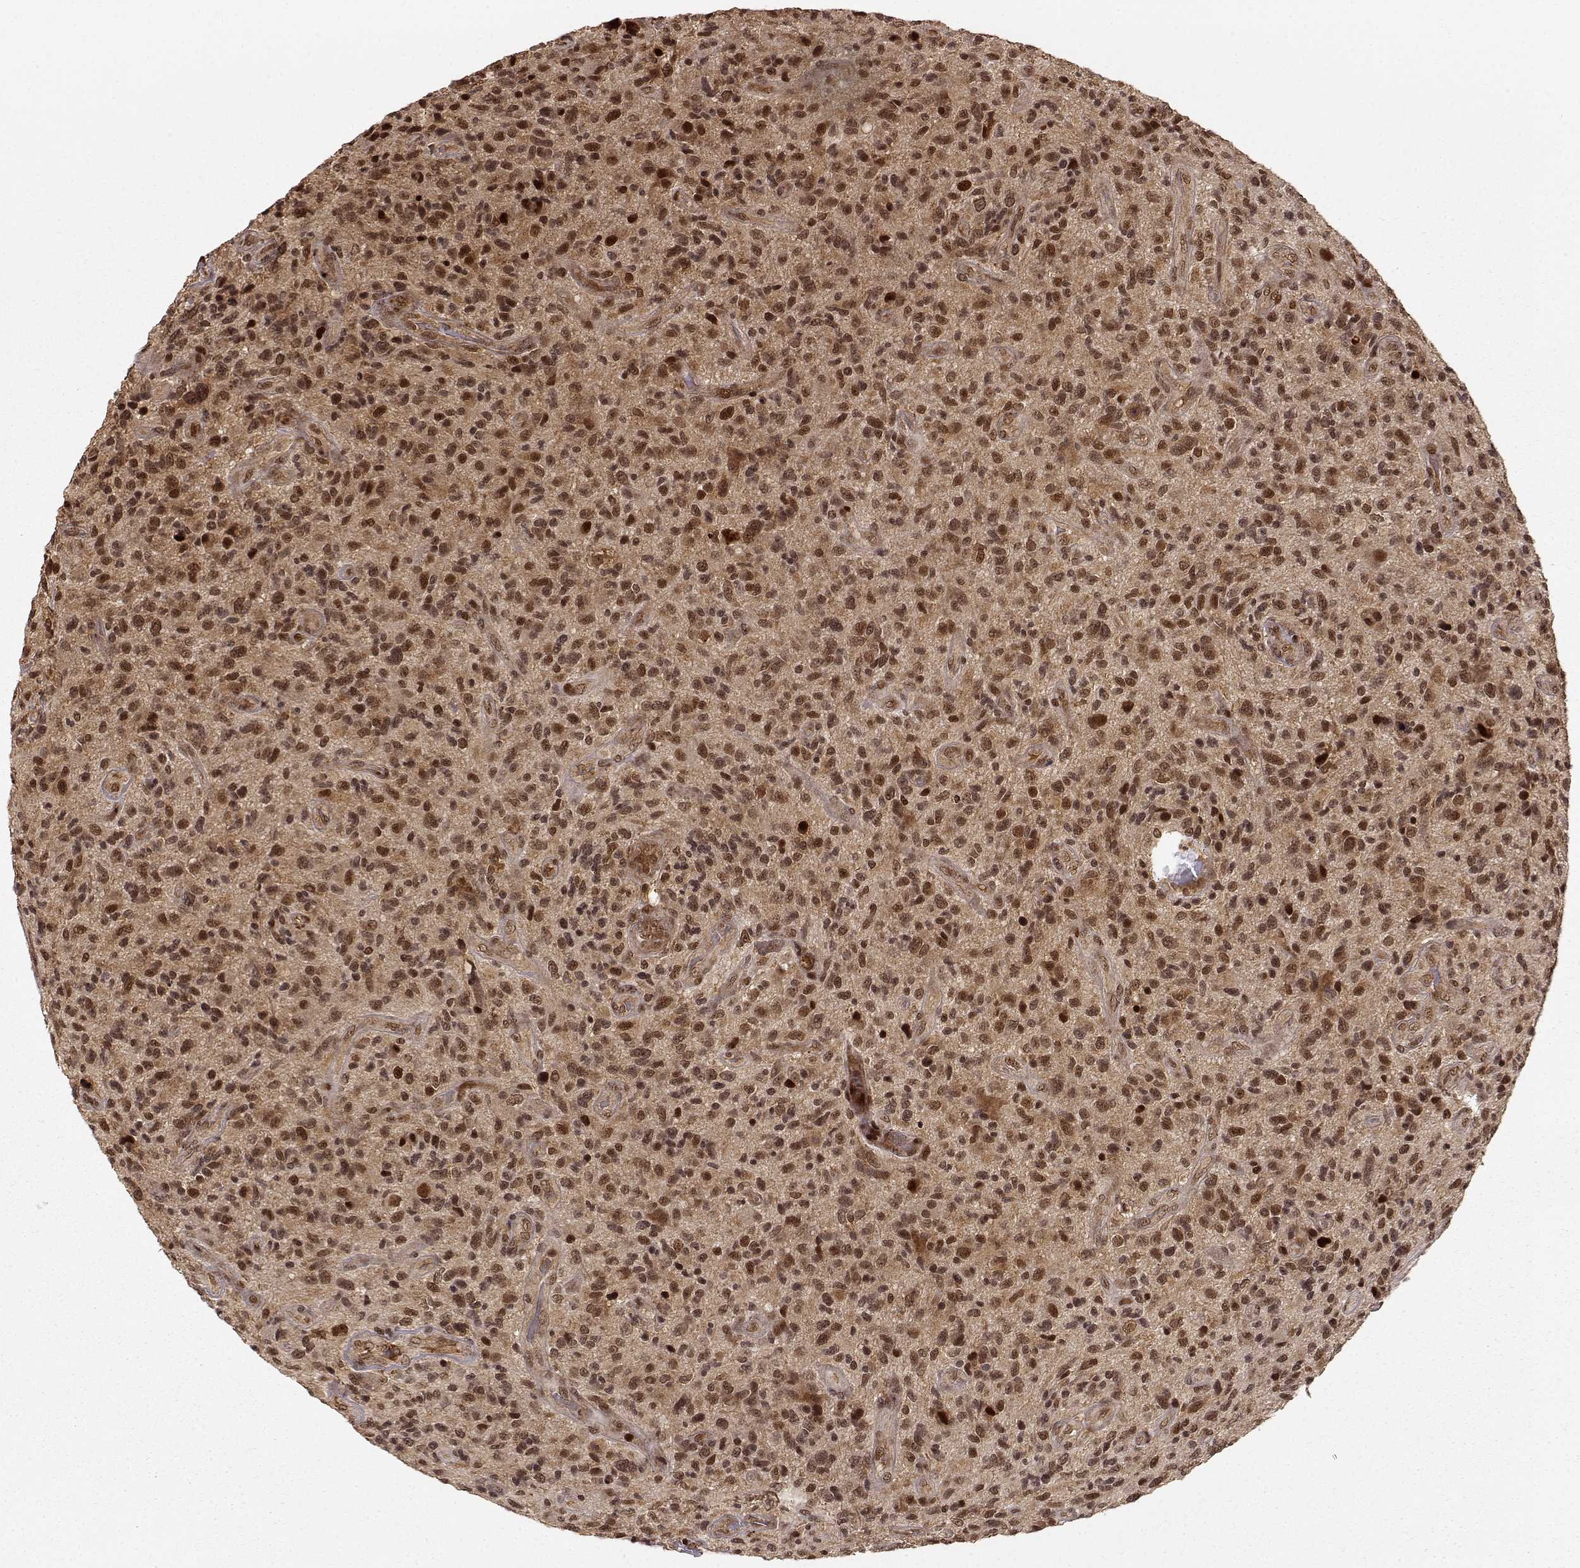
{"staining": {"intensity": "strong", "quantity": ">75%", "location": "cytoplasmic/membranous,nuclear"}, "tissue": "glioma", "cell_type": "Tumor cells", "image_type": "cancer", "snomed": [{"axis": "morphology", "description": "Glioma, malignant, High grade"}, {"axis": "topography", "description": "Brain"}], "caption": "Immunohistochemical staining of glioma demonstrates high levels of strong cytoplasmic/membranous and nuclear staining in about >75% of tumor cells. (brown staining indicates protein expression, while blue staining denotes nuclei).", "gene": "MAEA", "patient": {"sex": "male", "age": 47}}